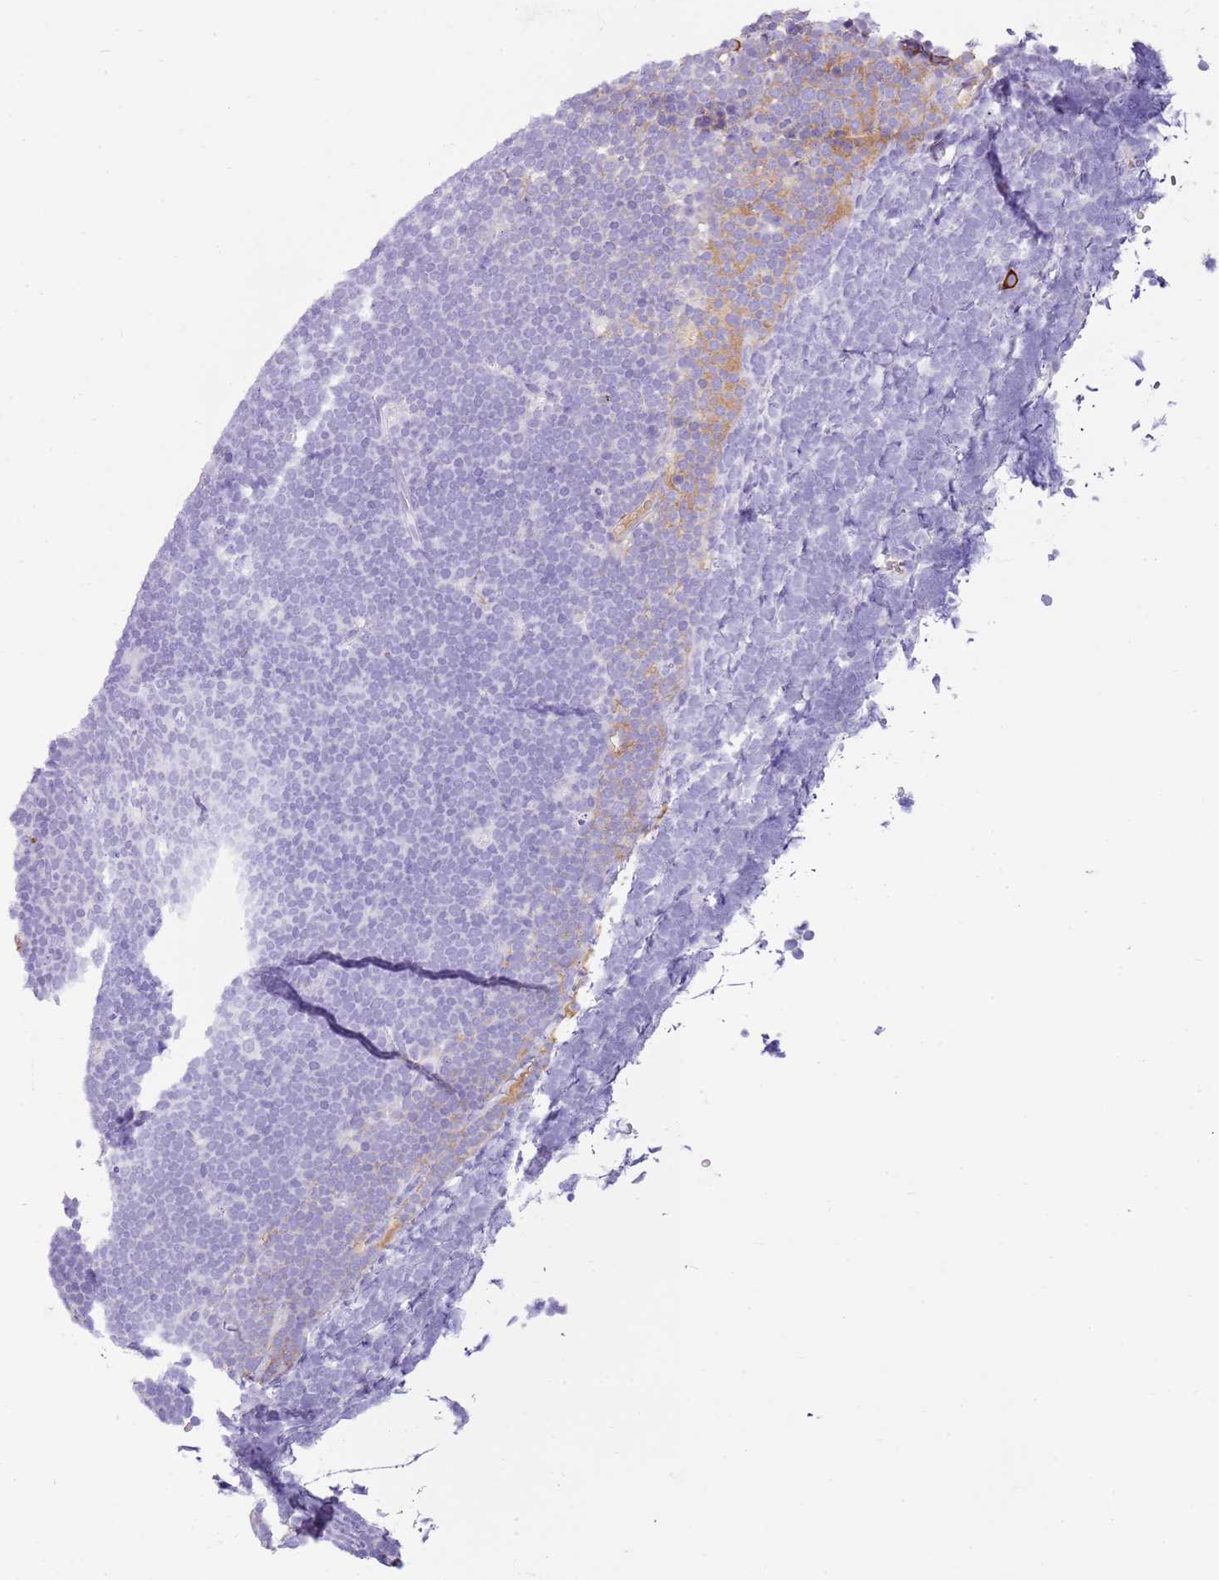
{"staining": {"intensity": "negative", "quantity": "none", "location": "none"}, "tissue": "lymphoma", "cell_type": "Tumor cells", "image_type": "cancer", "snomed": [{"axis": "morphology", "description": "Malignant lymphoma, non-Hodgkin's type, High grade"}, {"axis": "topography", "description": "Lymph node"}], "caption": "Human lymphoma stained for a protein using immunohistochemistry reveals no staining in tumor cells.", "gene": "IGKV3D-11", "patient": {"sex": "male", "age": 13}}